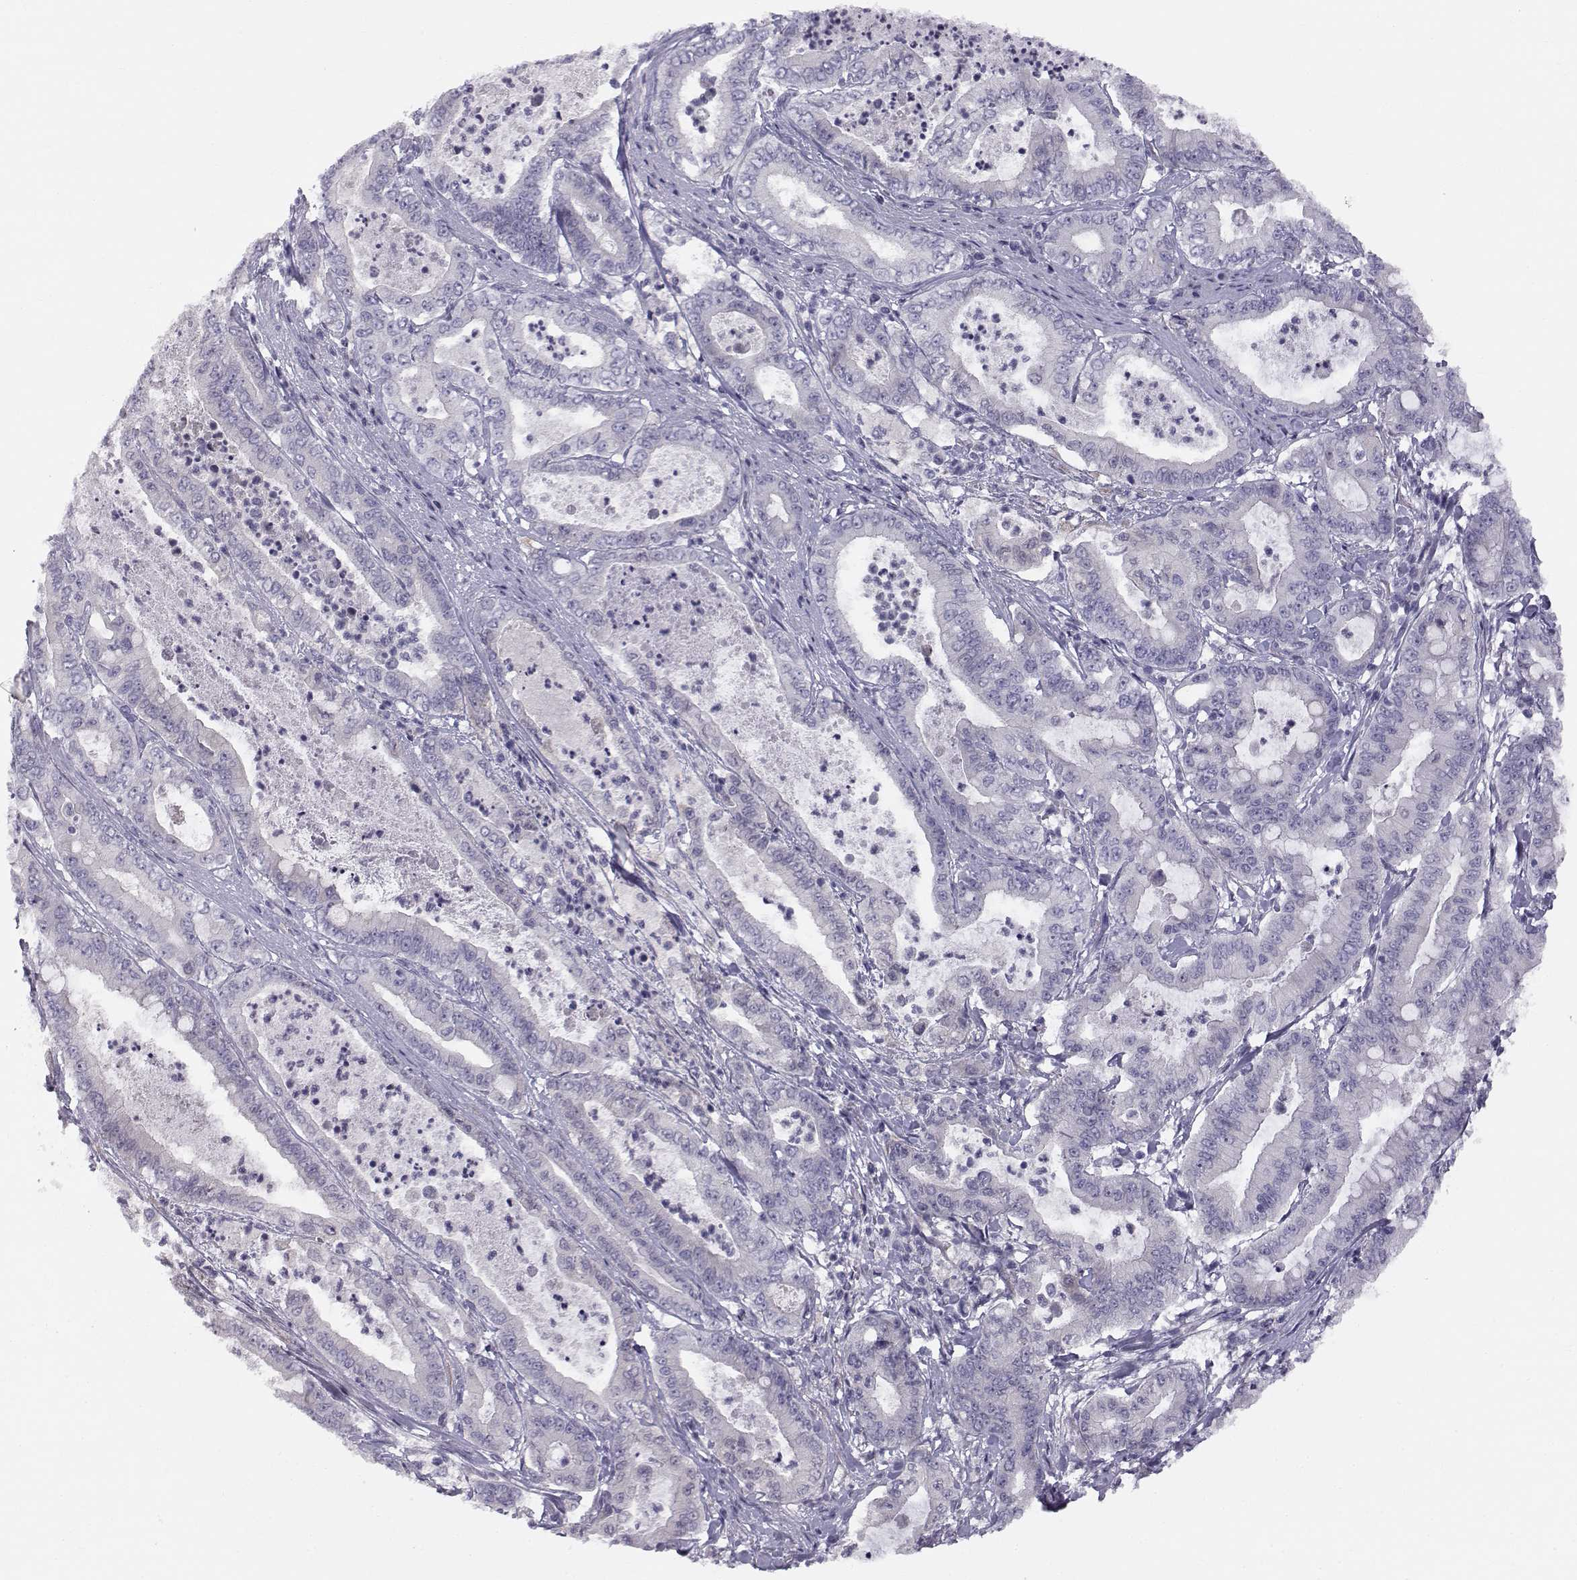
{"staining": {"intensity": "negative", "quantity": "none", "location": "none"}, "tissue": "pancreatic cancer", "cell_type": "Tumor cells", "image_type": "cancer", "snomed": [{"axis": "morphology", "description": "Adenocarcinoma, NOS"}, {"axis": "topography", "description": "Pancreas"}], "caption": "Tumor cells are negative for brown protein staining in adenocarcinoma (pancreatic).", "gene": "ACSL6", "patient": {"sex": "male", "age": 71}}